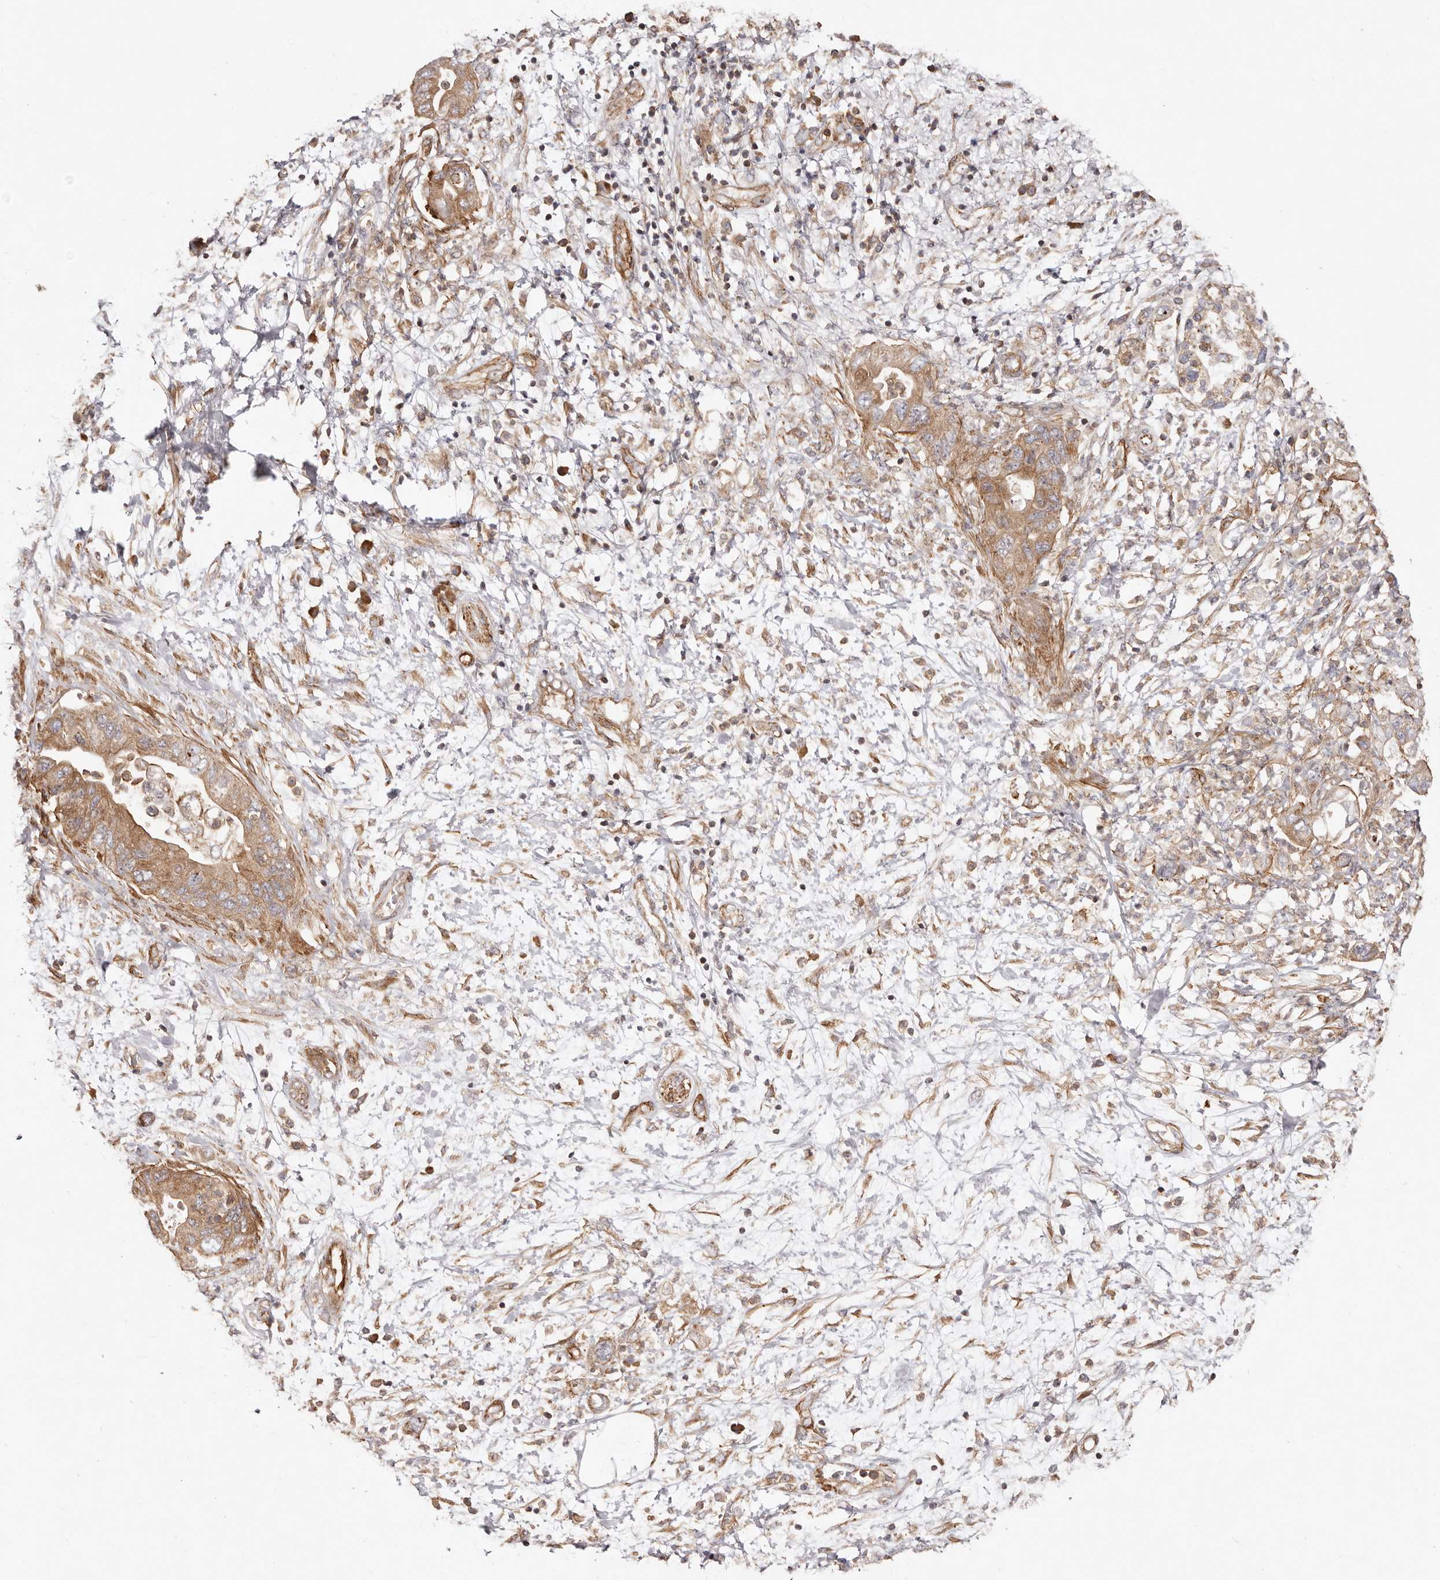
{"staining": {"intensity": "moderate", "quantity": ">75%", "location": "cytoplasmic/membranous"}, "tissue": "pancreatic cancer", "cell_type": "Tumor cells", "image_type": "cancer", "snomed": [{"axis": "morphology", "description": "Adenocarcinoma, NOS"}, {"axis": "topography", "description": "Pancreas"}], "caption": "Immunohistochemical staining of pancreatic cancer exhibits medium levels of moderate cytoplasmic/membranous protein staining in approximately >75% of tumor cells.", "gene": "RPS6", "patient": {"sex": "female", "age": 73}}